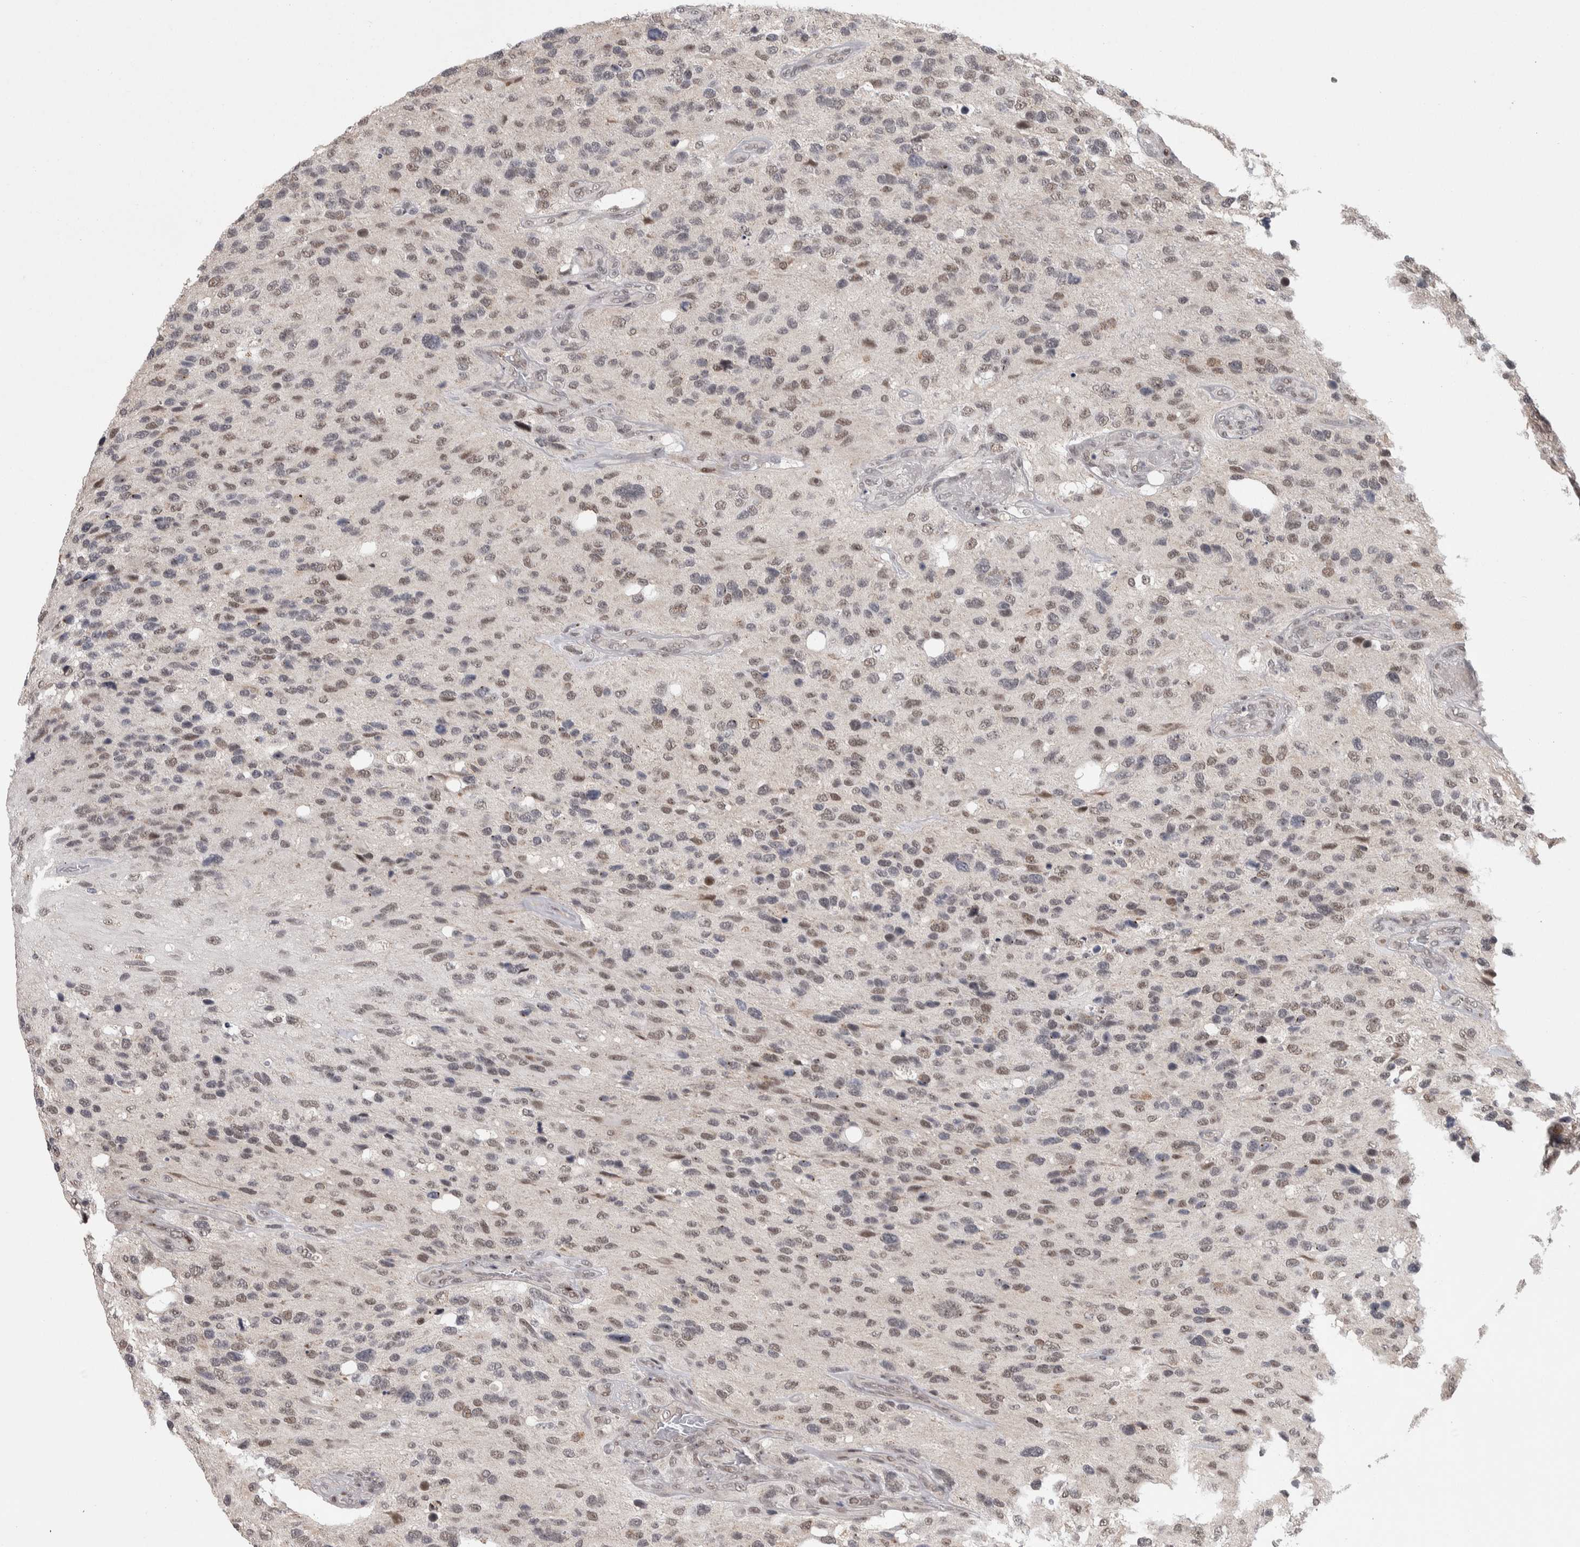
{"staining": {"intensity": "weak", "quantity": "25%-75%", "location": "nuclear"}, "tissue": "glioma", "cell_type": "Tumor cells", "image_type": "cancer", "snomed": [{"axis": "morphology", "description": "Glioma, malignant, High grade"}, {"axis": "topography", "description": "Brain"}], "caption": "DAB (3,3'-diaminobenzidine) immunohistochemical staining of human malignant glioma (high-grade) displays weak nuclear protein staining in about 25%-75% of tumor cells.", "gene": "ZNF592", "patient": {"sex": "female", "age": 58}}